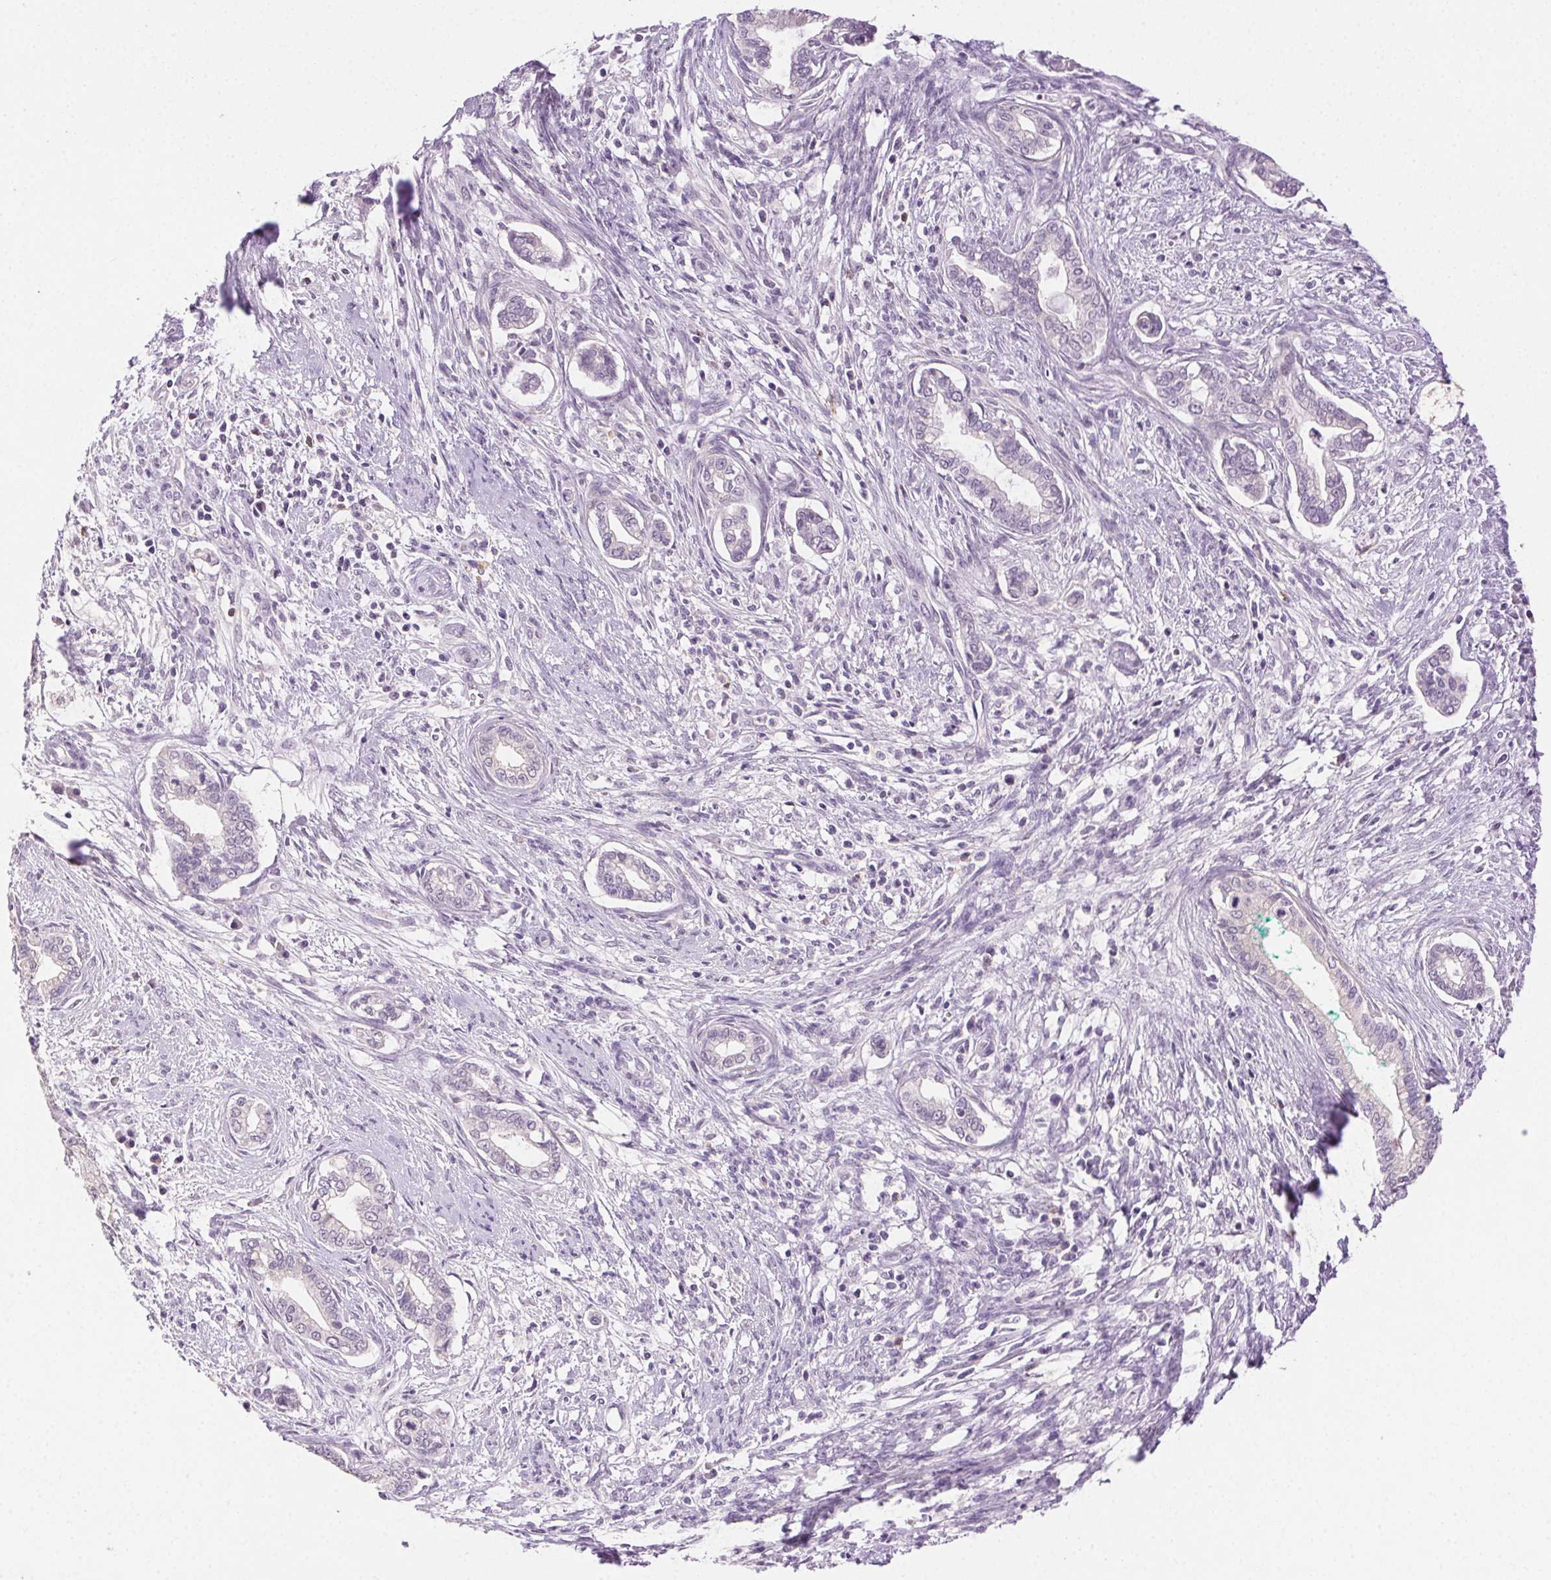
{"staining": {"intensity": "negative", "quantity": "none", "location": "none"}, "tissue": "cervical cancer", "cell_type": "Tumor cells", "image_type": "cancer", "snomed": [{"axis": "morphology", "description": "Adenocarcinoma, NOS"}, {"axis": "topography", "description": "Cervix"}], "caption": "A histopathology image of human cervical cancer (adenocarcinoma) is negative for staining in tumor cells.", "gene": "AKAP5", "patient": {"sex": "female", "age": 62}}